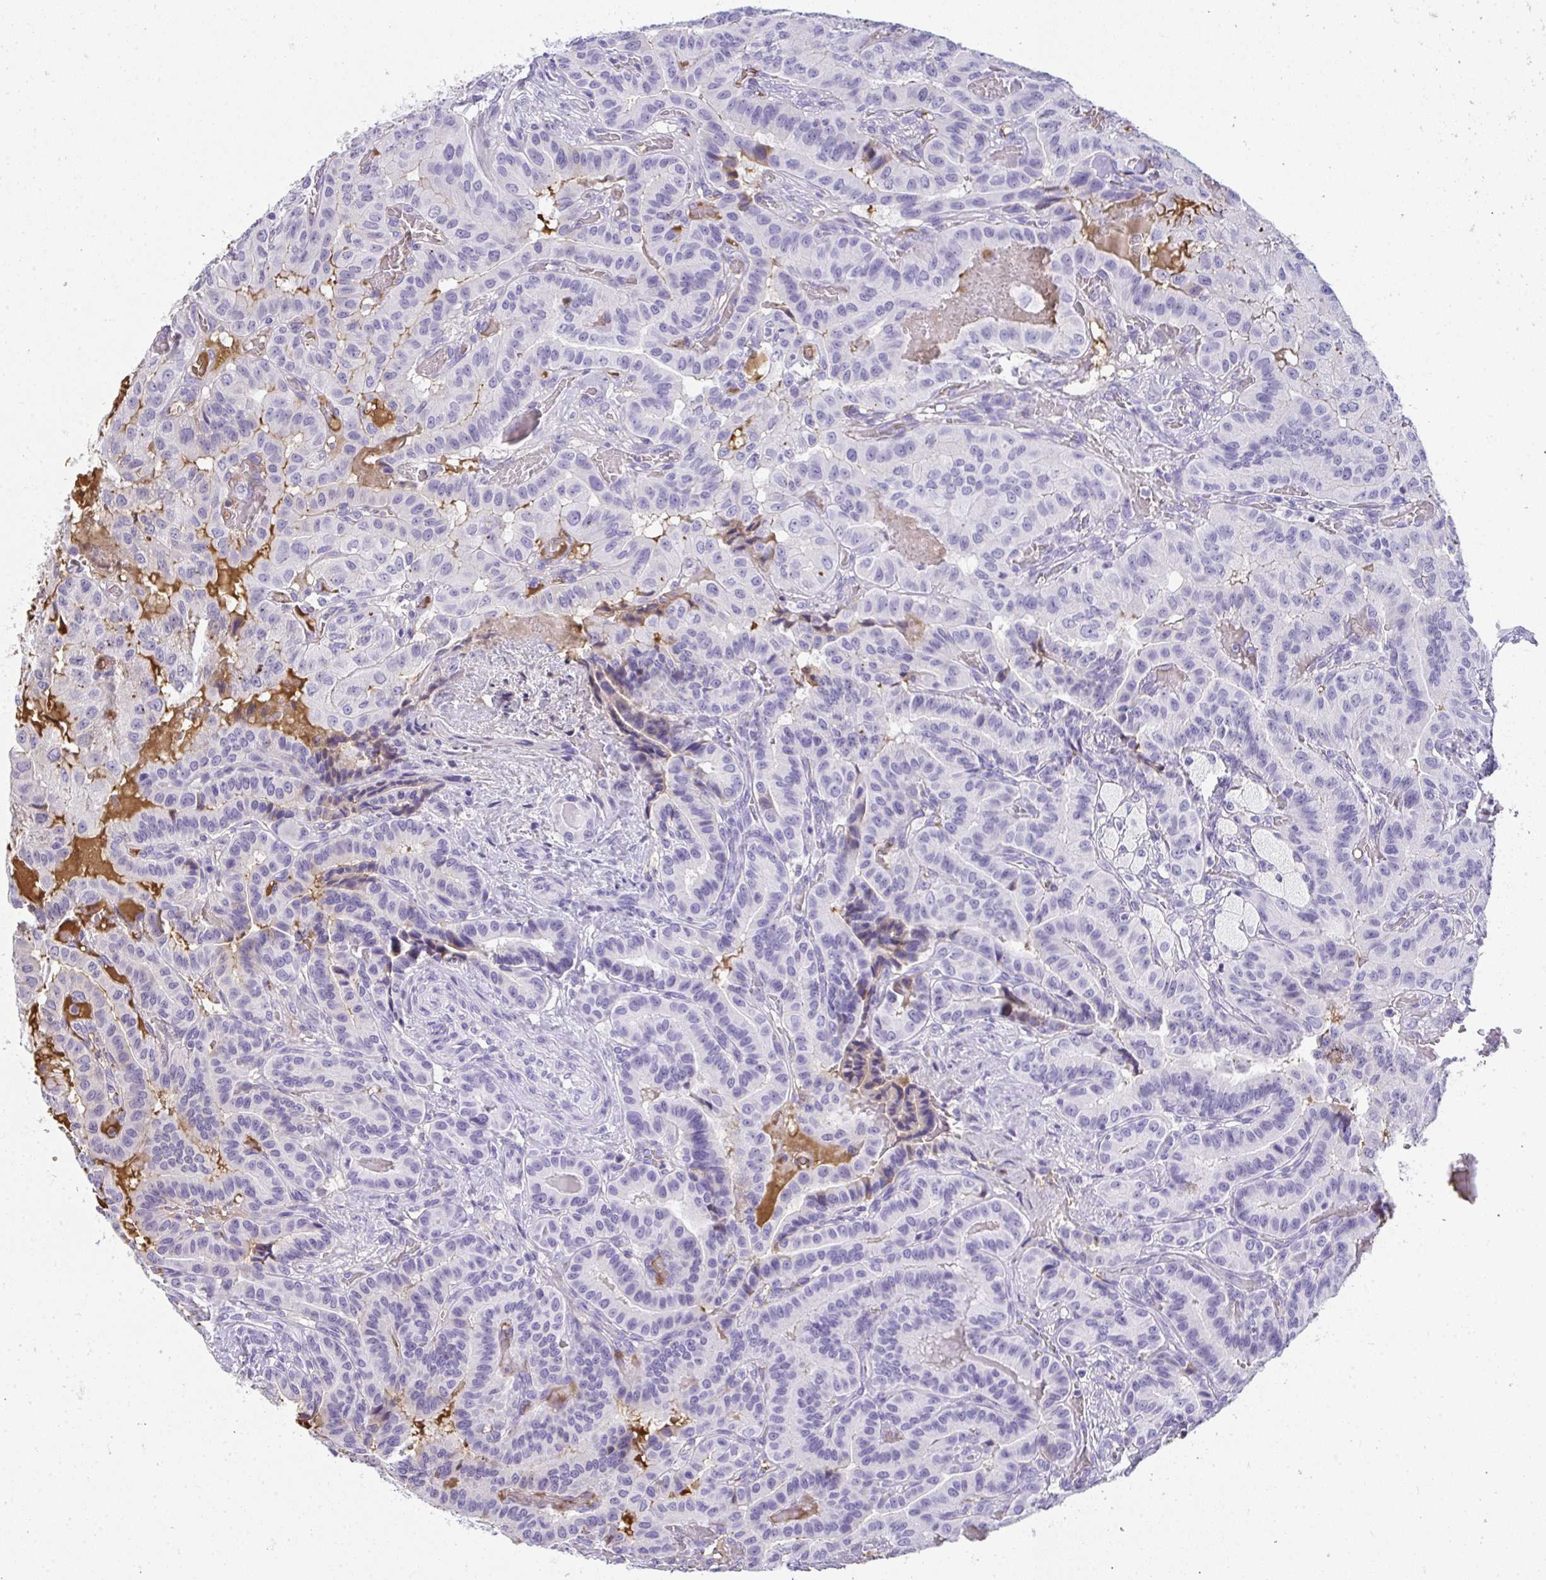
{"staining": {"intensity": "negative", "quantity": "none", "location": "none"}, "tissue": "thyroid cancer", "cell_type": "Tumor cells", "image_type": "cancer", "snomed": [{"axis": "morphology", "description": "Papillary adenocarcinoma, NOS"}, {"axis": "morphology", "description": "Papillary adenoma metastatic"}, {"axis": "topography", "description": "Thyroid gland"}], "caption": "This image is of thyroid papillary adenocarcinoma stained with IHC to label a protein in brown with the nuclei are counter-stained blue. There is no staining in tumor cells.", "gene": "ZSWIM3", "patient": {"sex": "male", "age": 87}}